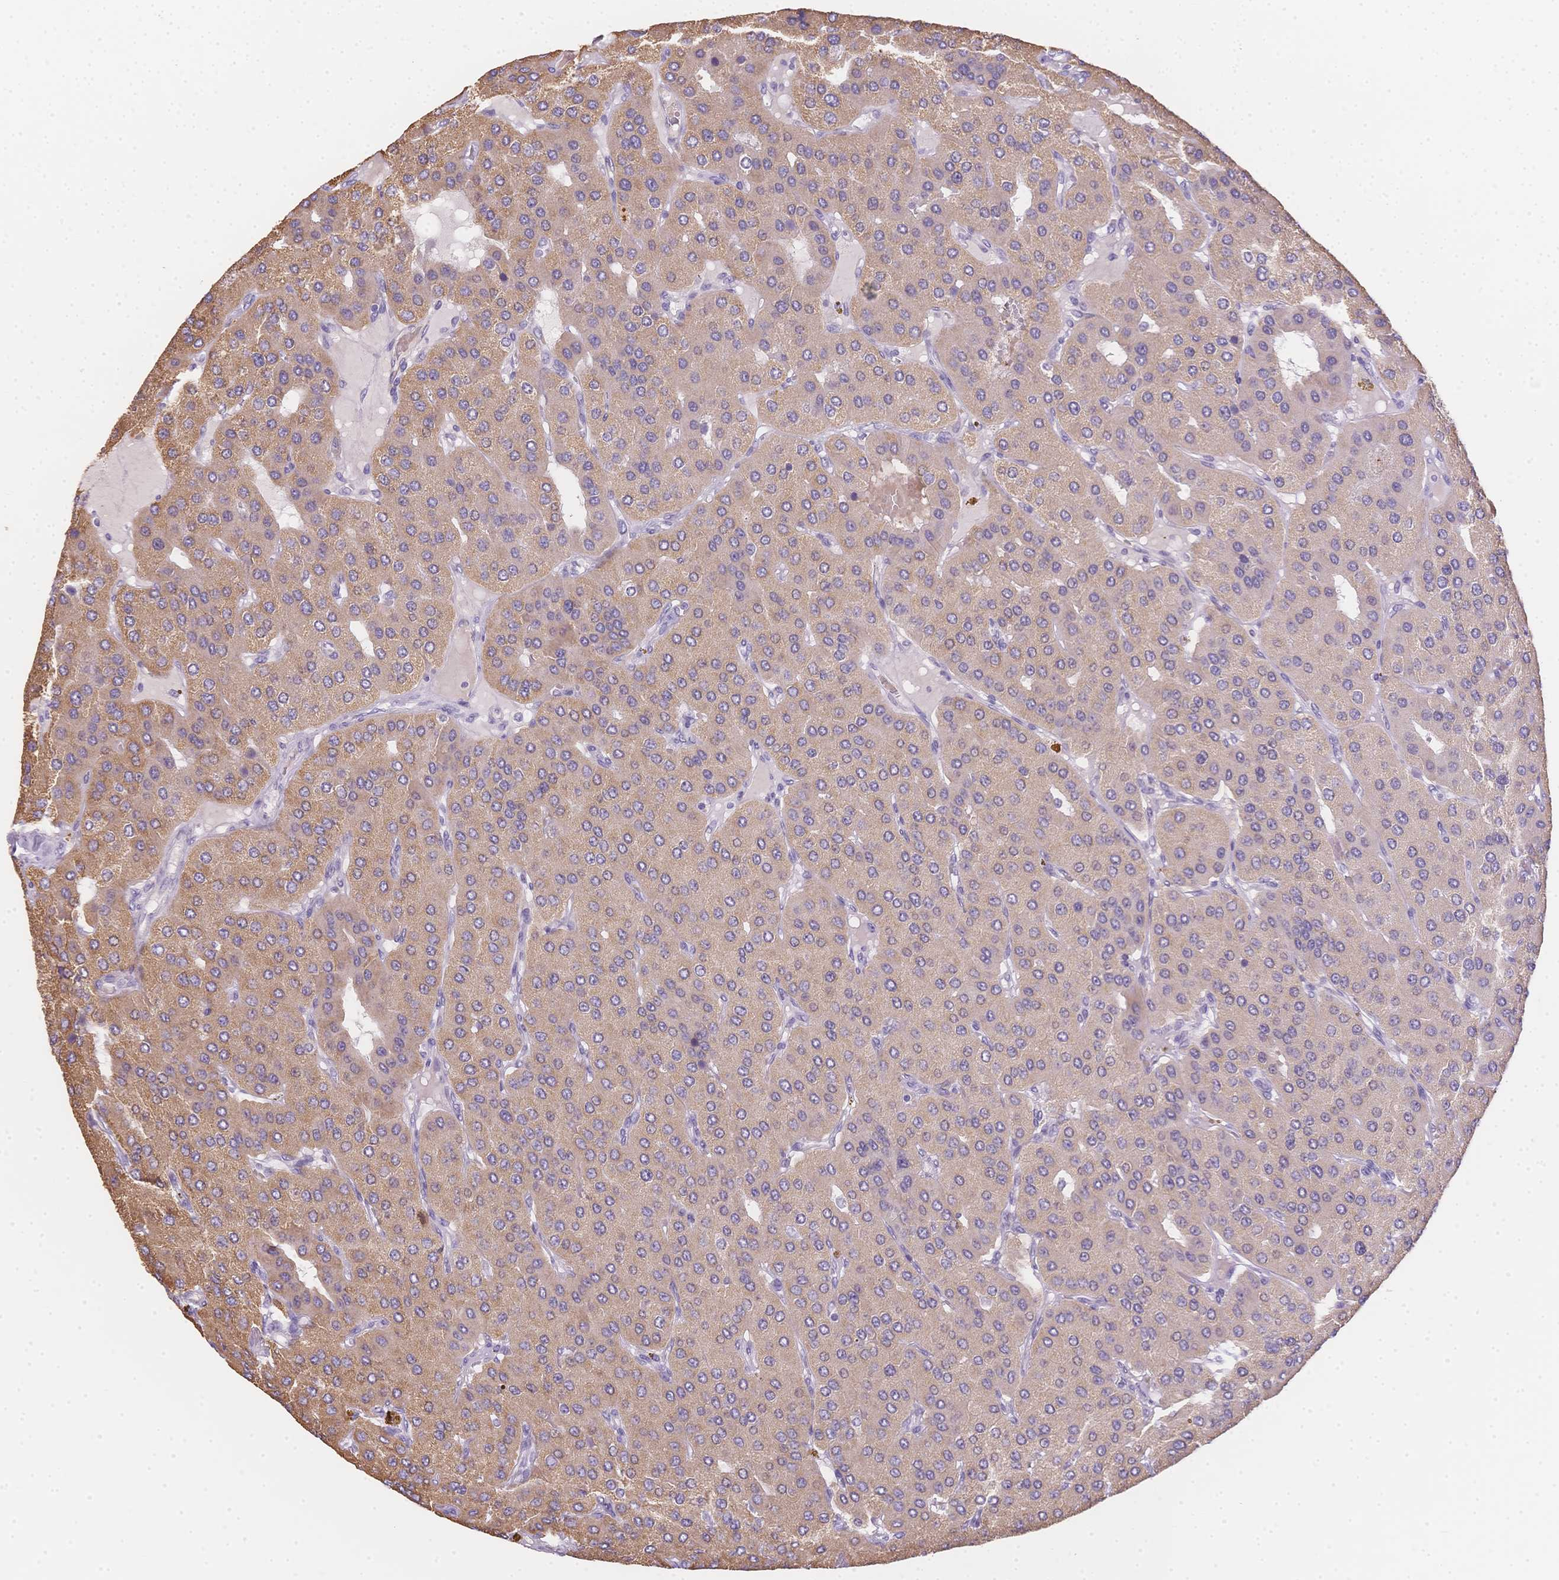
{"staining": {"intensity": "weak", "quantity": "25%-75%", "location": "cytoplasmic/membranous"}, "tissue": "parathyroid gland", "cell_type": "Glandular cells", "image_type": "normal", "snomed": [{"axis": "morphology", "description": "Normal tissue, NOS"}, {"axis": "morphology", "description": "Adenoma, NOS"}, {"axis": "topography", "description": "Parathyroid gland"}], "caption": "A low amount of weak cytoplasmic/membranous expression is appreciated in approximately 25%-75% of glandular cells in benign parathyroid gland. The staining was performed using DAB, with brown indicating positive protein expression. Nuclei are stained blue with hematoxylin.", "gene": "SMYD1", "patient": {"sex": "female", "age": 86}}